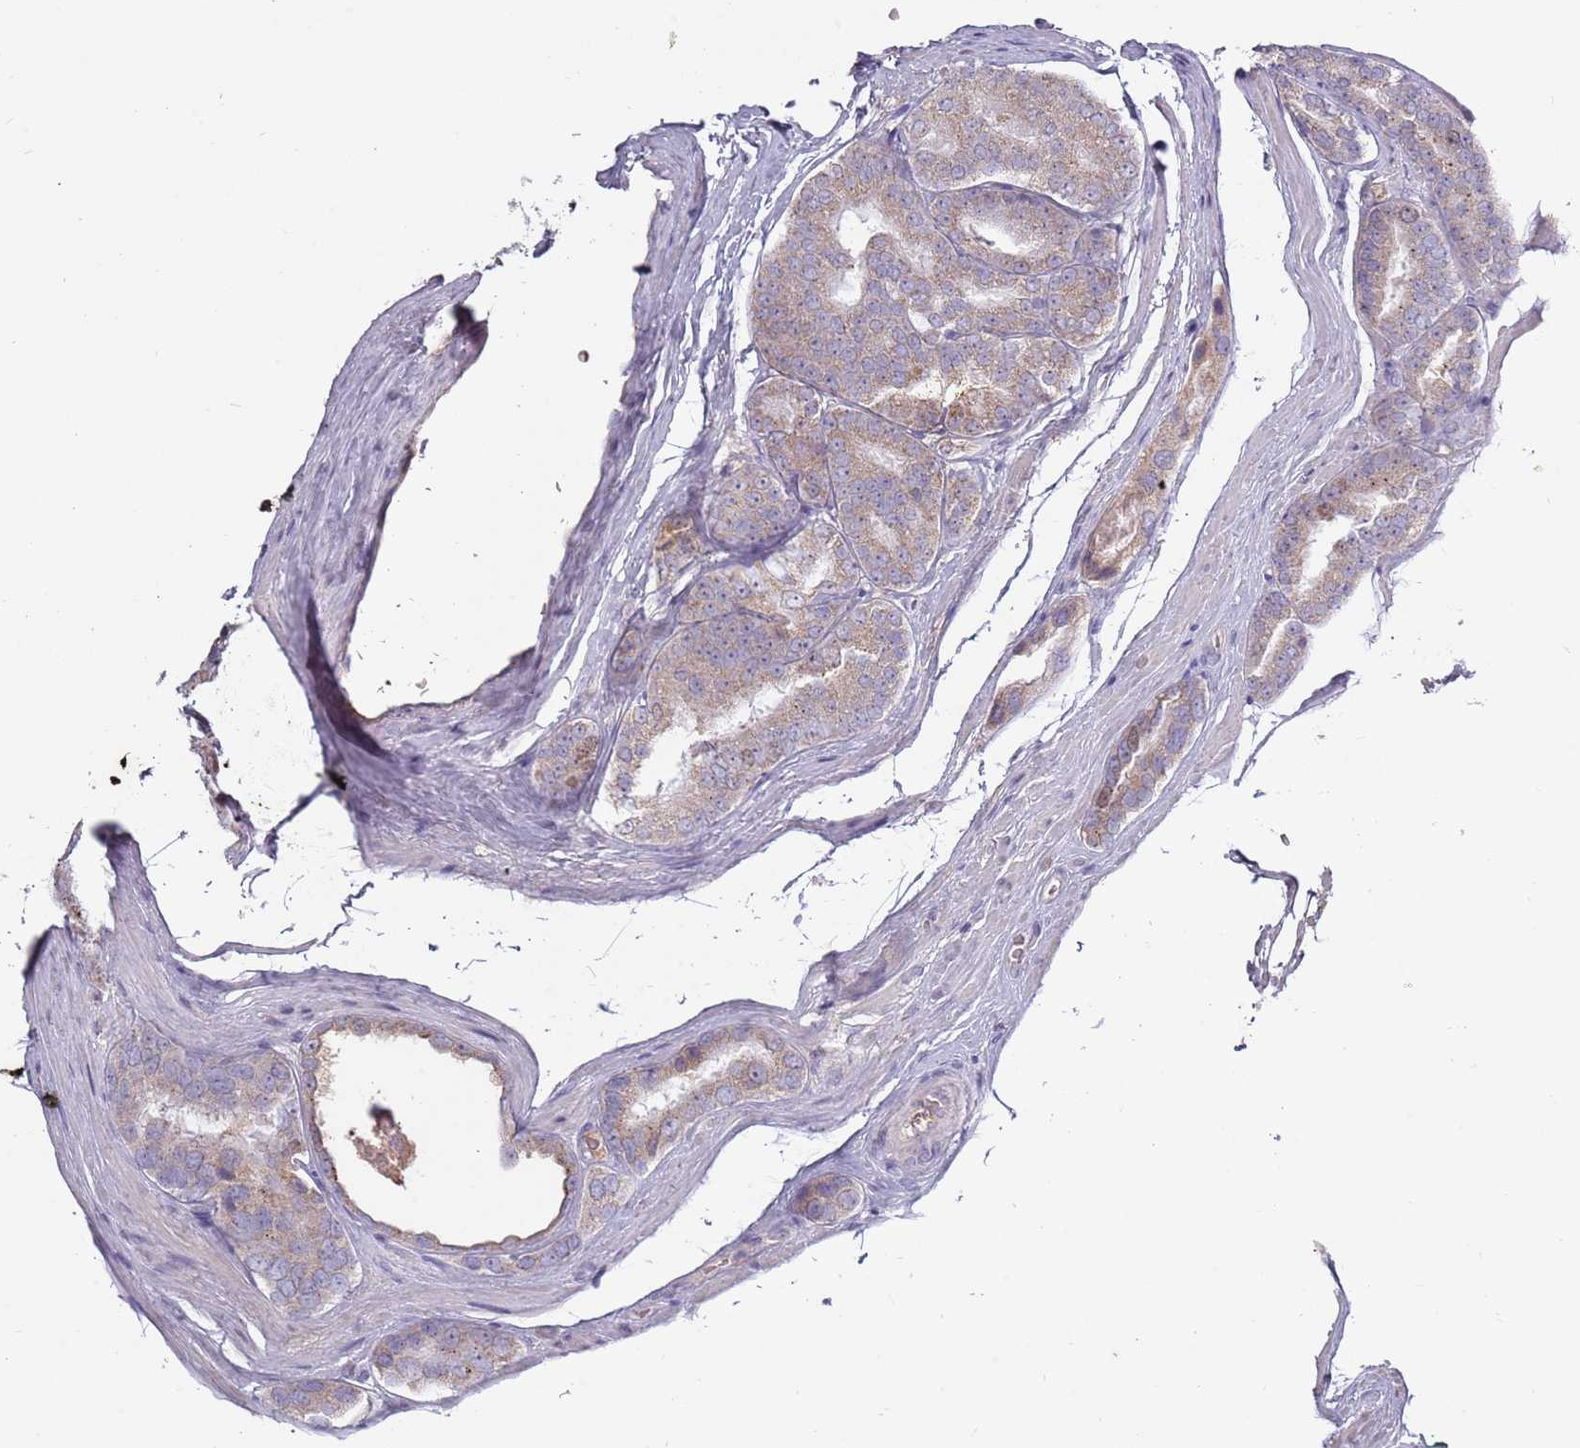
{"staining": {"intensity": "weak", "quantity": "25%-75%", "location": "cytoplasmic/membranous"}, "tissue": "prostate cancer", "cell_type": "Tumor cells", "image_type": "cancer", "snomed": [{"axis": "morphology", "description": "Adenocarcinoma, High grade"}, {"axis": "topography", "description": "Prostate"}], "caption": "Immunohistochemistry (IHC) of human prostate cancer (adenocarcinoma (high-grade)) exhibits low levels of weak cytoplasmic/membranous staining in about 25%-75% of tumor cells.", "gene": "SYS1", "patient": {"sex": "male", "age": 72}}